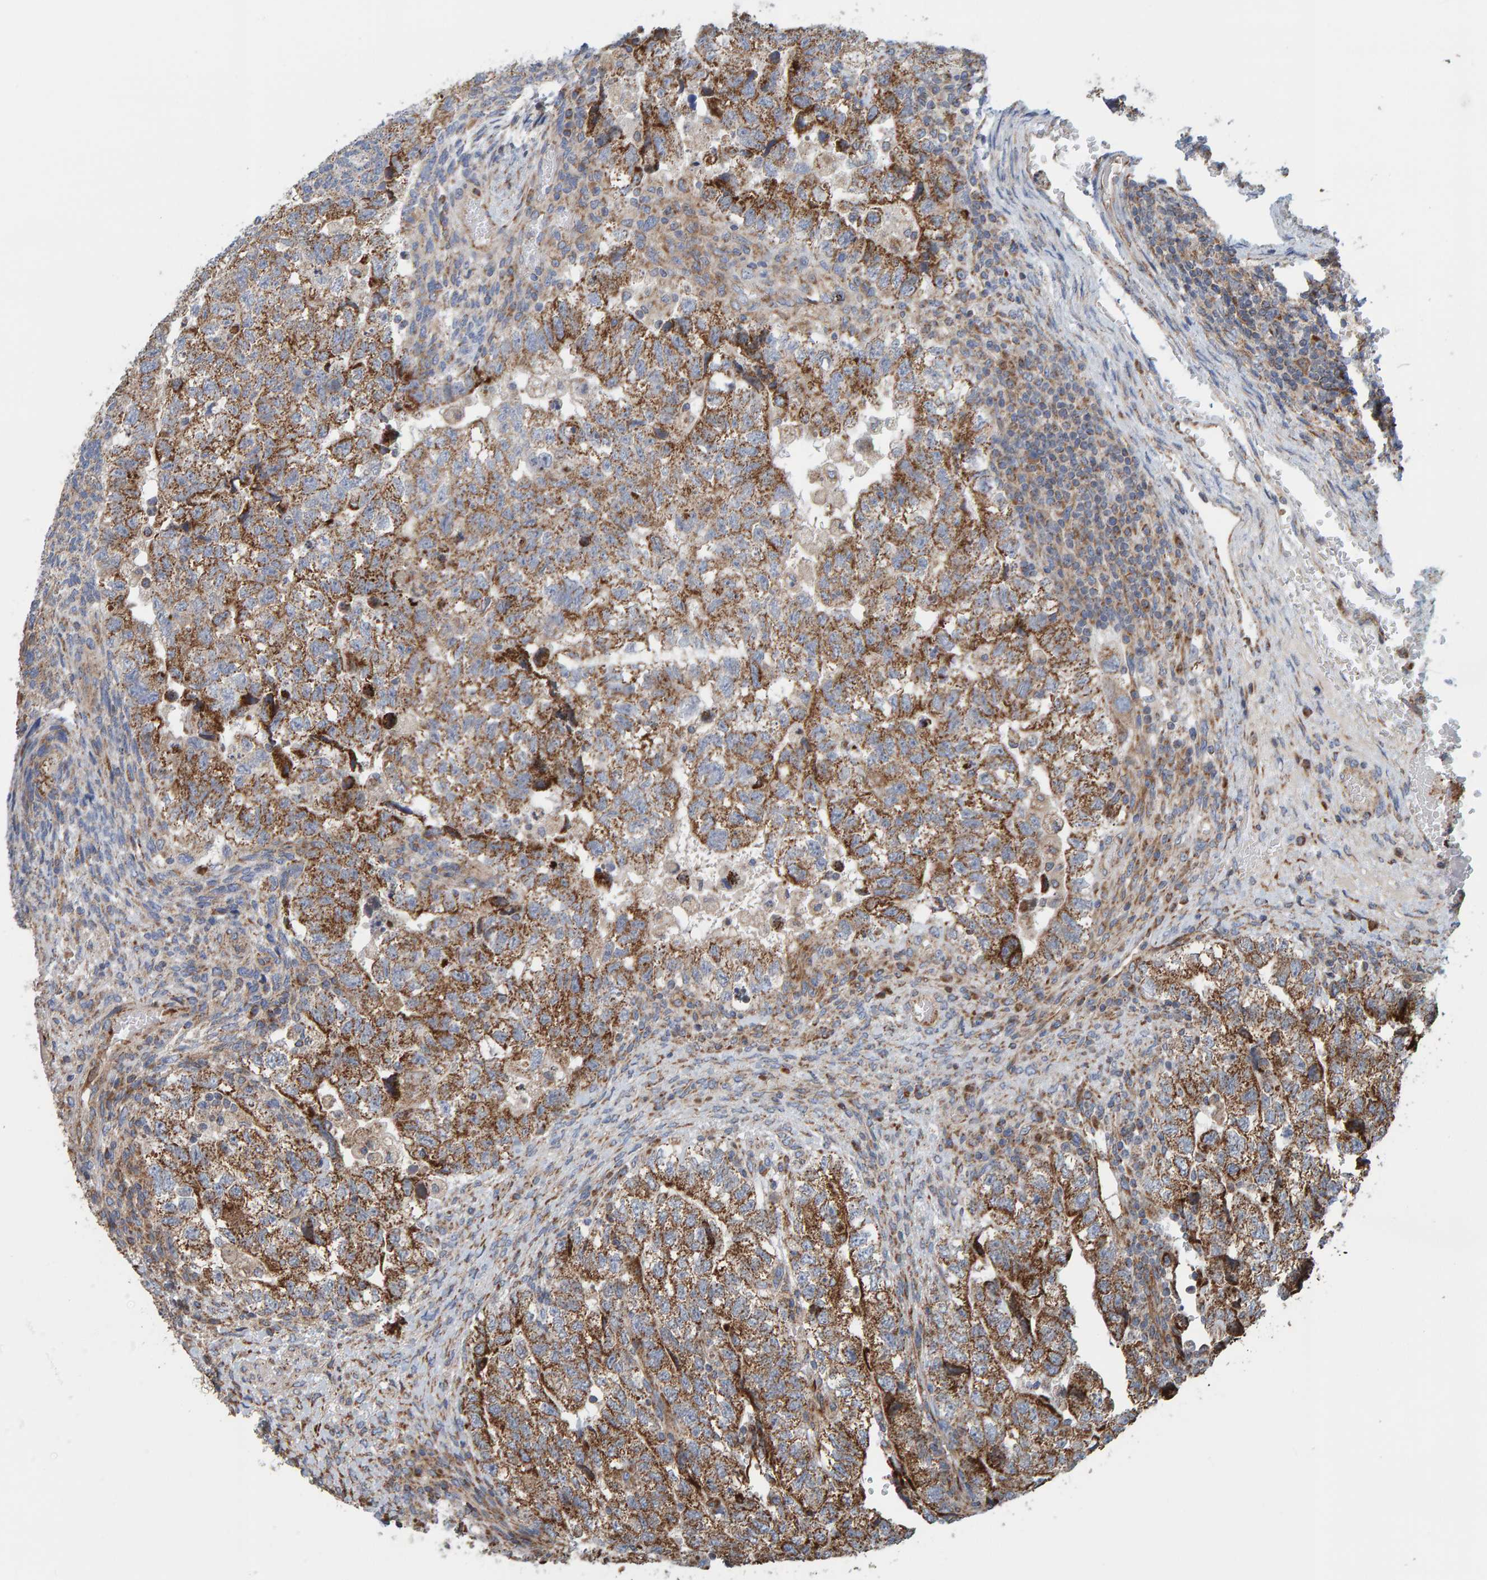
{"staining": {"intensity": "strong", "quantity": ">75%", "location": "cytoplasmic/membranous"}, "tissue": "testis cancer", "cell_type": "Tumor cells", "image_type": "cancer", "snomed": [{"axis": "morphology", "description": "Carcinoma, Embryonal, NOS"}, {"axis": "topography", "description": "Testis"}], "caption": "This histopathology image shows immunohistochemistry staining of testis cancer, with high strong cytoplasmic/membranous expression in approximately >75% of tumor cells.", "gene": "MRPL45", "patient": {"sex": "male", "age": 36}}